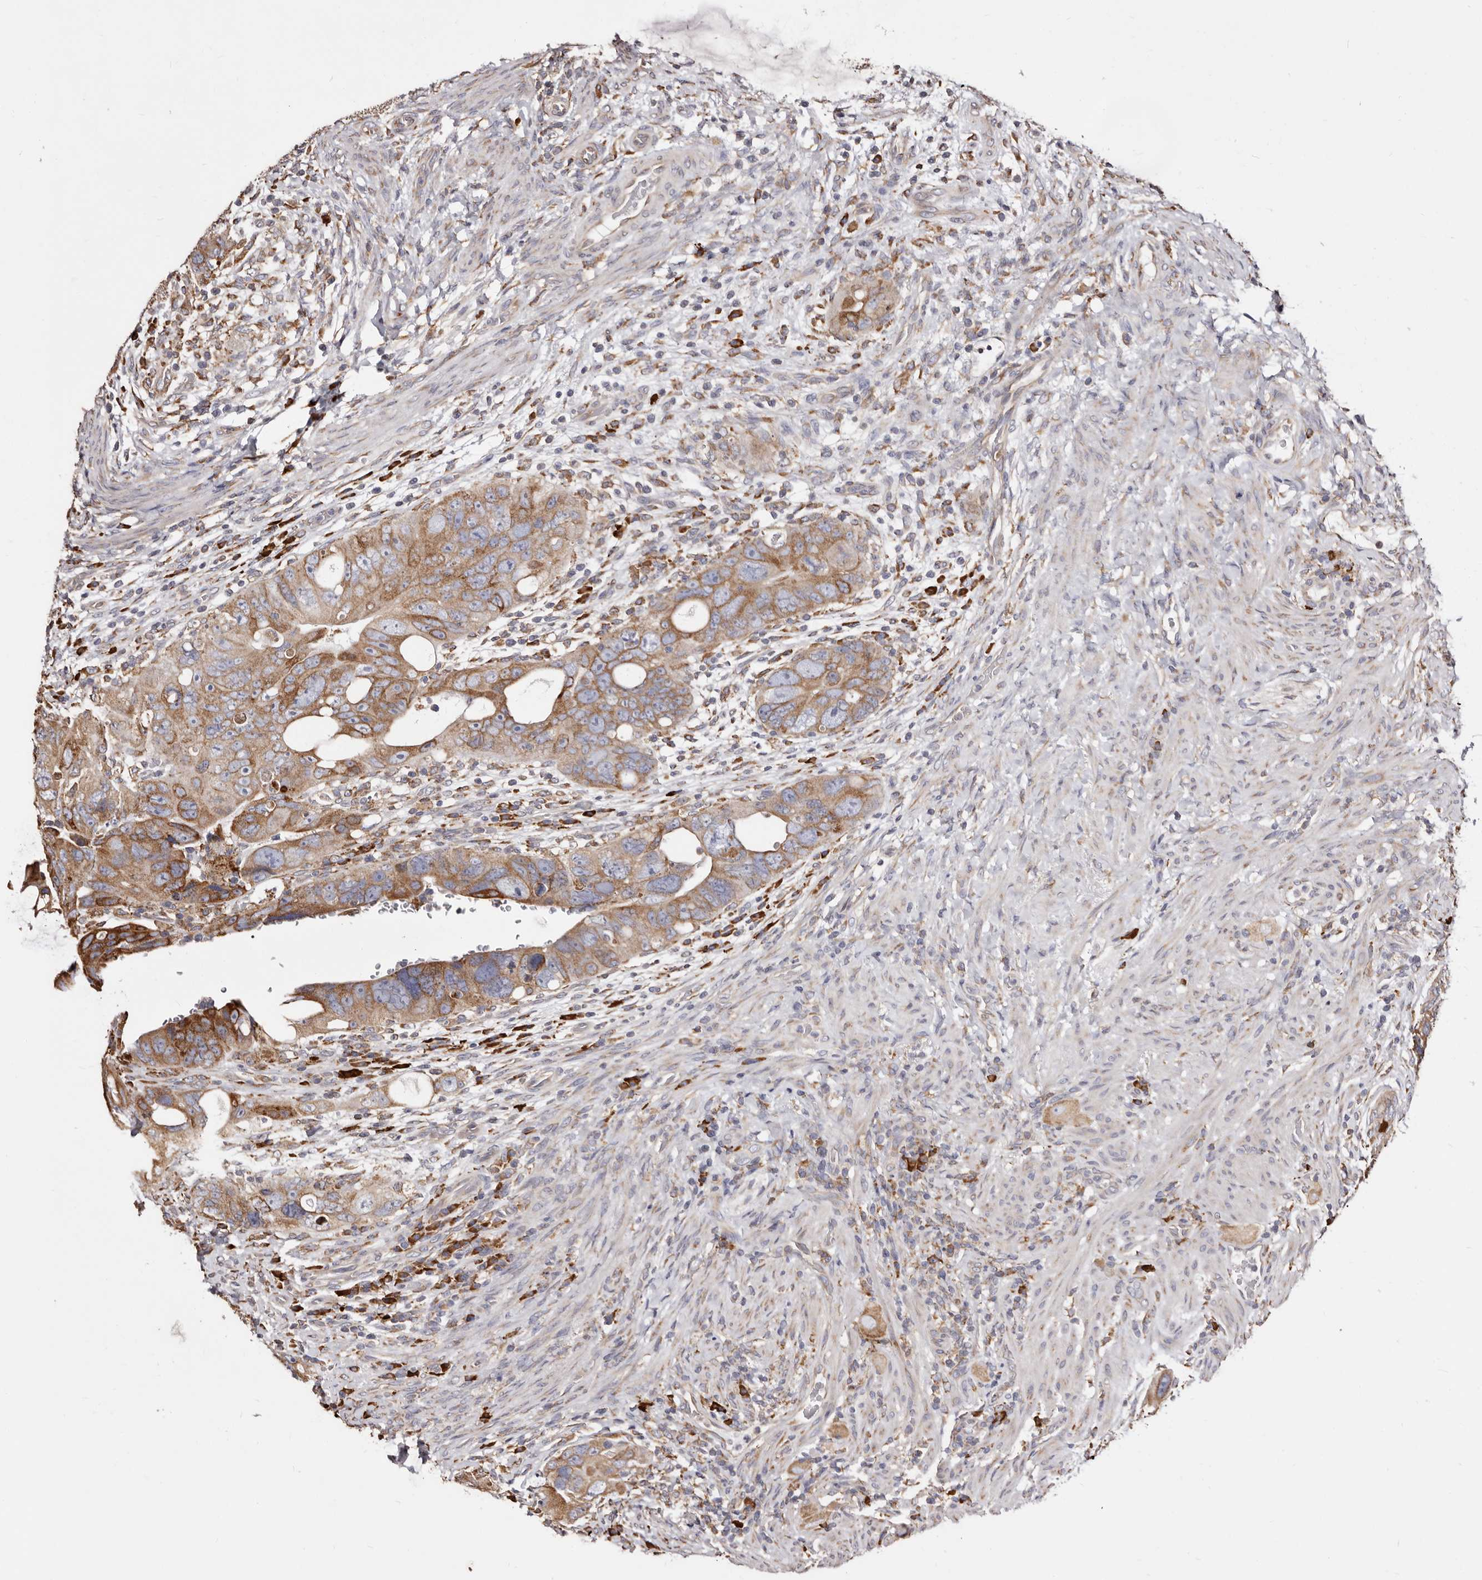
{"staining": {"intensity": "moderate", "quantity": ">75%", "location": "cytoplasmic/membranous"}, "tissue": "colorectal cancer", "cell_type": "Tumor cells", "image_type": "cancer", "snomed": [{"axis": "morphology", "description": "Adenocarcinoma, NOS"}, {"axis": "topography", "description": "Rectum"}], "caption": "Colorectal cancer (adenocarcinoma) stained with a protein marker exhibits moderate staining in tumor cells.", "gene": "ACBD6", "patient": {"sex": "male", "age": 59}}